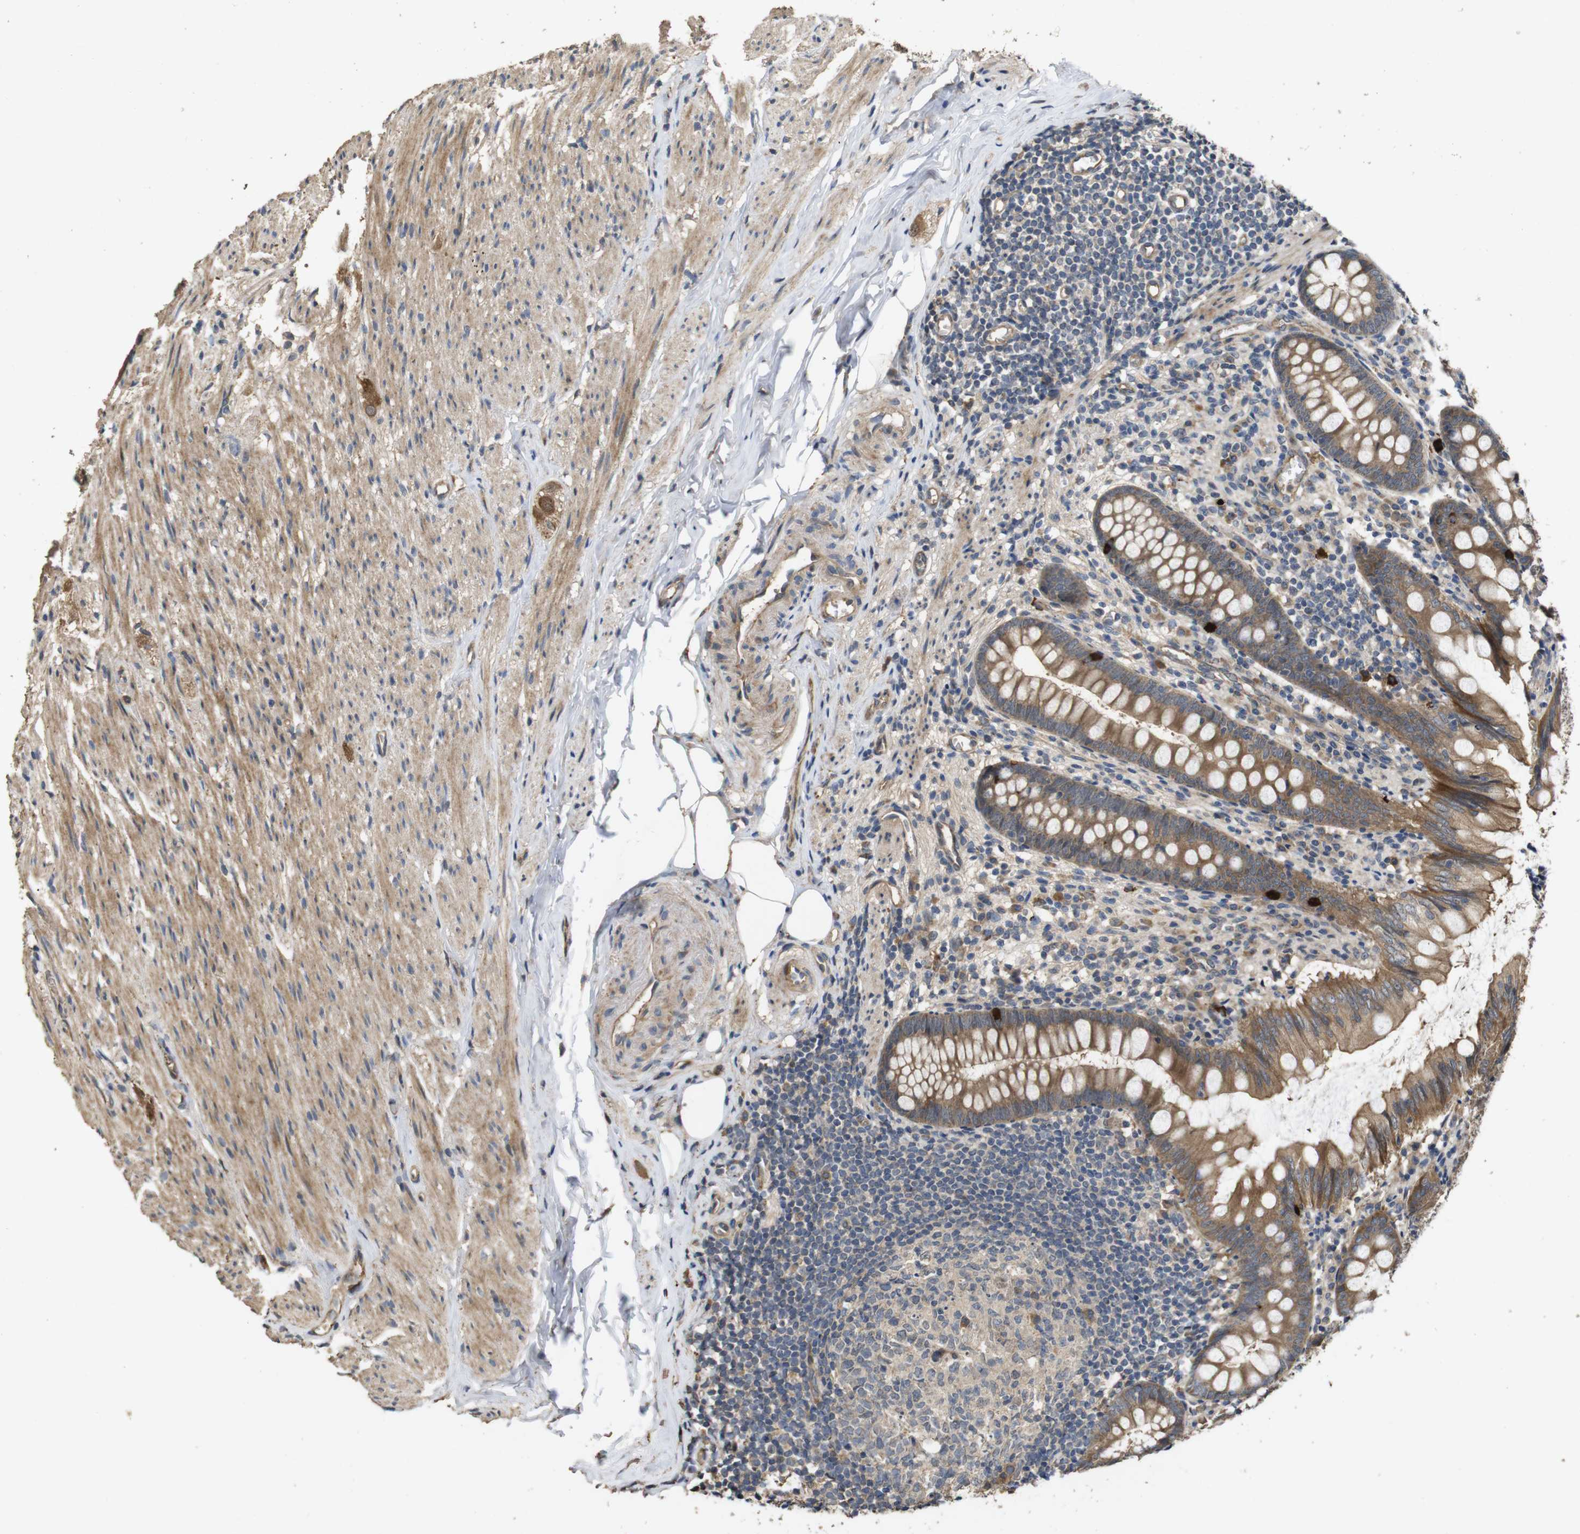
{"staining": {"intensity": "moderate", "quantity": ">75%", "location": "cytoplasmic/membranous"}, "tissue": "appendix", "cell_type": "Glandular cells", "image_type": "normal", "snomed": [{"axis": "morphology", "description": "Normal tissue, NOS"}, {"axis": "topography", "description": "Appendix"}], "caption": "Human appendix stained for a protein (brown) exhibits moderate cytoplasmic/membranous positive expression in about >75% of glandular cells.", "gene": "PCDHB10", "patient": {"sex": "female", "age": 77}}